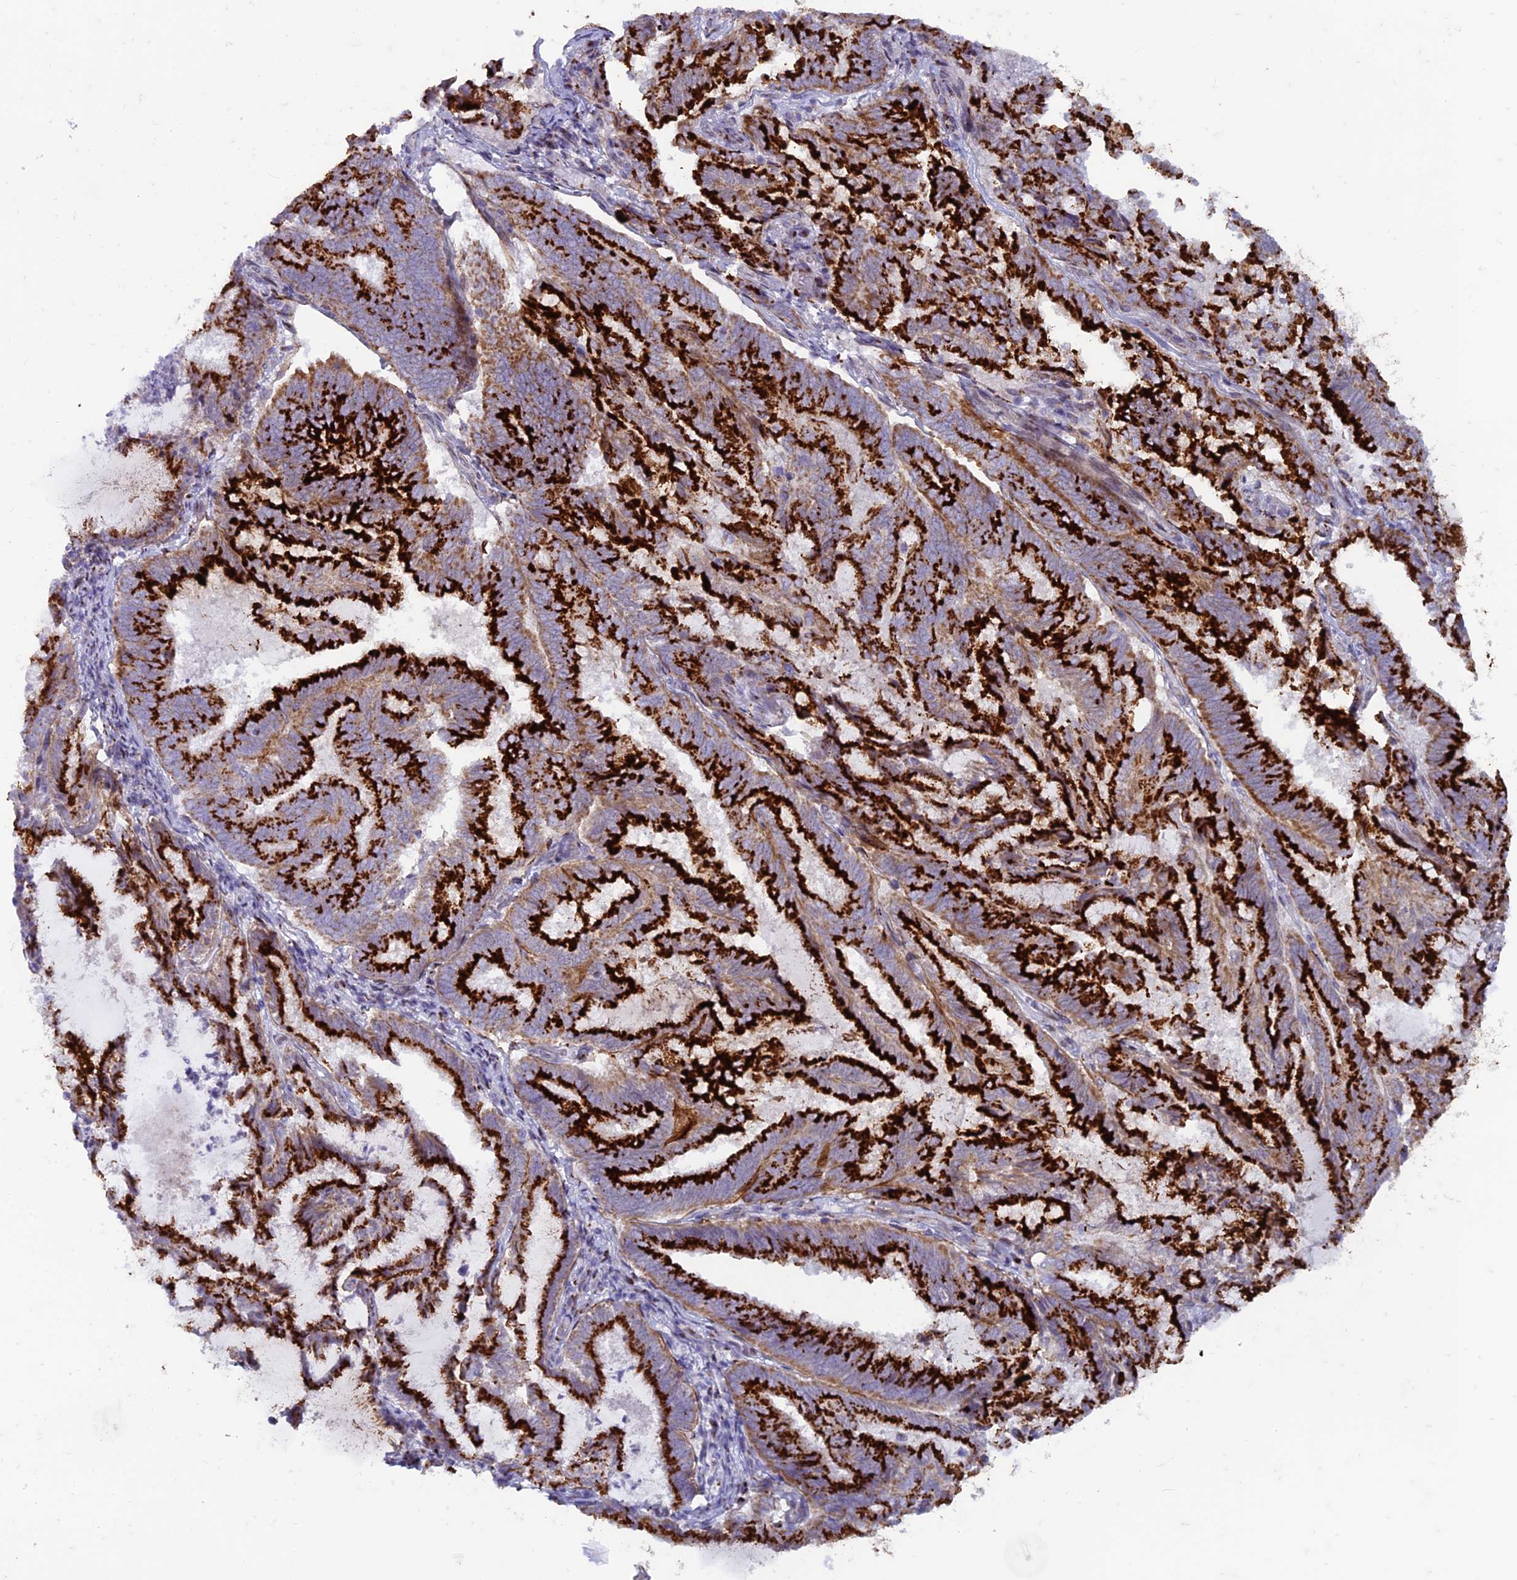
{"staining": {"intensity": "strong", "quantity": ">75%", "location": "cytoplasmic/membranous"}, "tissue": "endometrial cancer", "cell_type": "Tumor cells", "image_type": "cancer", "snomed": [{"axis": "morphology", "description": "Adenocarcinoma, NOS"}, {"axis": "topography", "description": "Endometrium"}], "caption": "Endometrial cancer stained with DAB (3,3'-diaminobenzidine) IHC reveals high levels of strong cytoplasmic/membranous positivity in approximately >75% of tumor cells. (DAB IHC, brown staining for protein, blue staining for nuclei).", "gene": "FAM3C", "patient": {"sex": "female", "age": 80}}